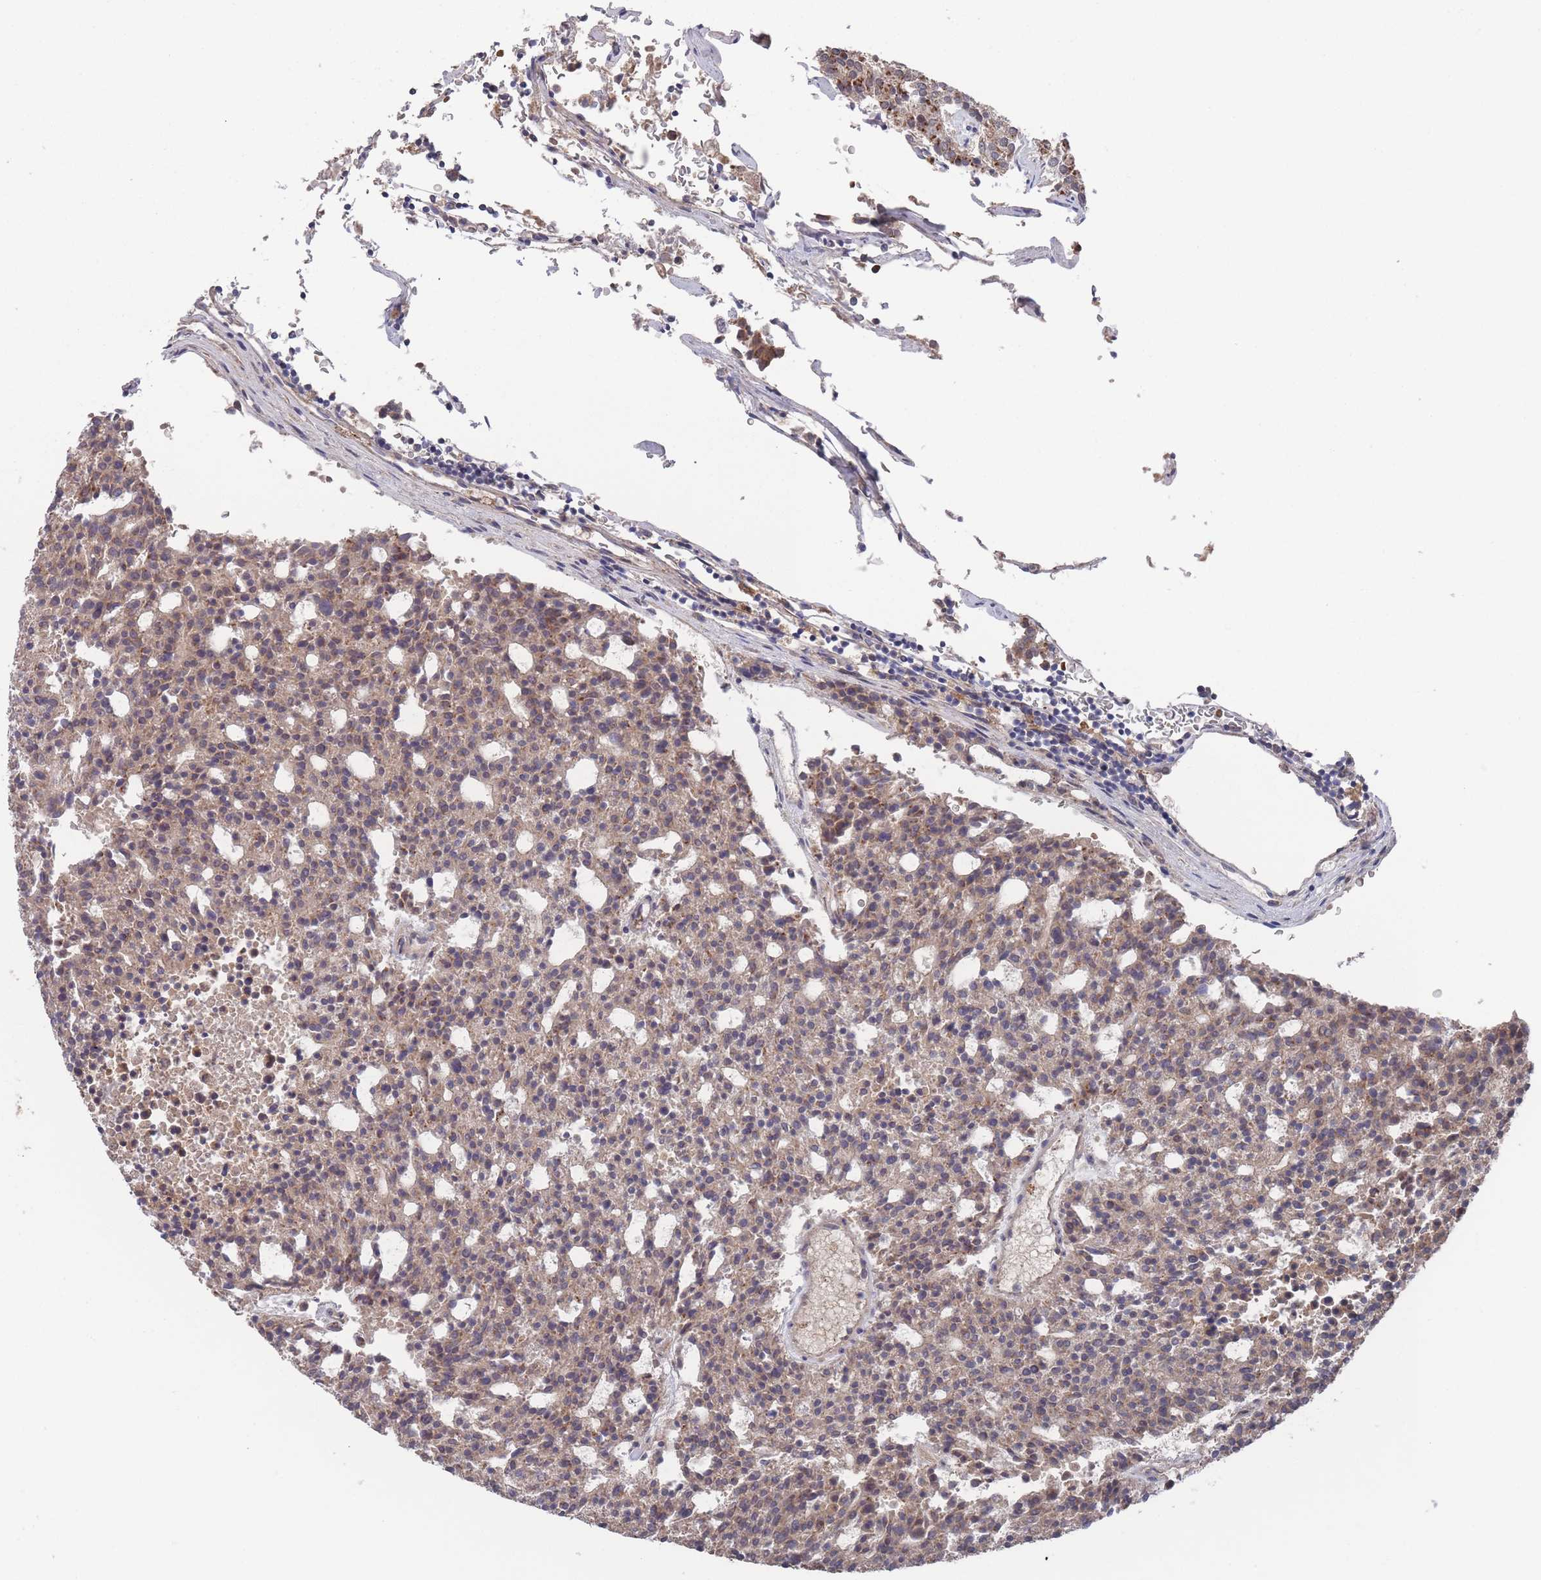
{"staining": {"intensity": "moderate", "quantity": "<25%", "location": "cytoplasmic/membranous"}, "tissue": "carcinoid", "cell_type": "Tumor cells", "image_type": "cancer", "snomed": [{"axis": "morphology", "description": "Carcinoid, malignant, NOS"}, {"axis": "topography", "description": "Pancreas"}], "caption": "Immunohistochemical staining of human carcinoid reveals moderate cytoplasmic/membranous protein positivity in approximately <25% of tumor cells. Ihc stains the protein in brown and the nuclei are stained blue.", "gene": "SF3B1", "patient": {"sex": "female", "age": 54}}